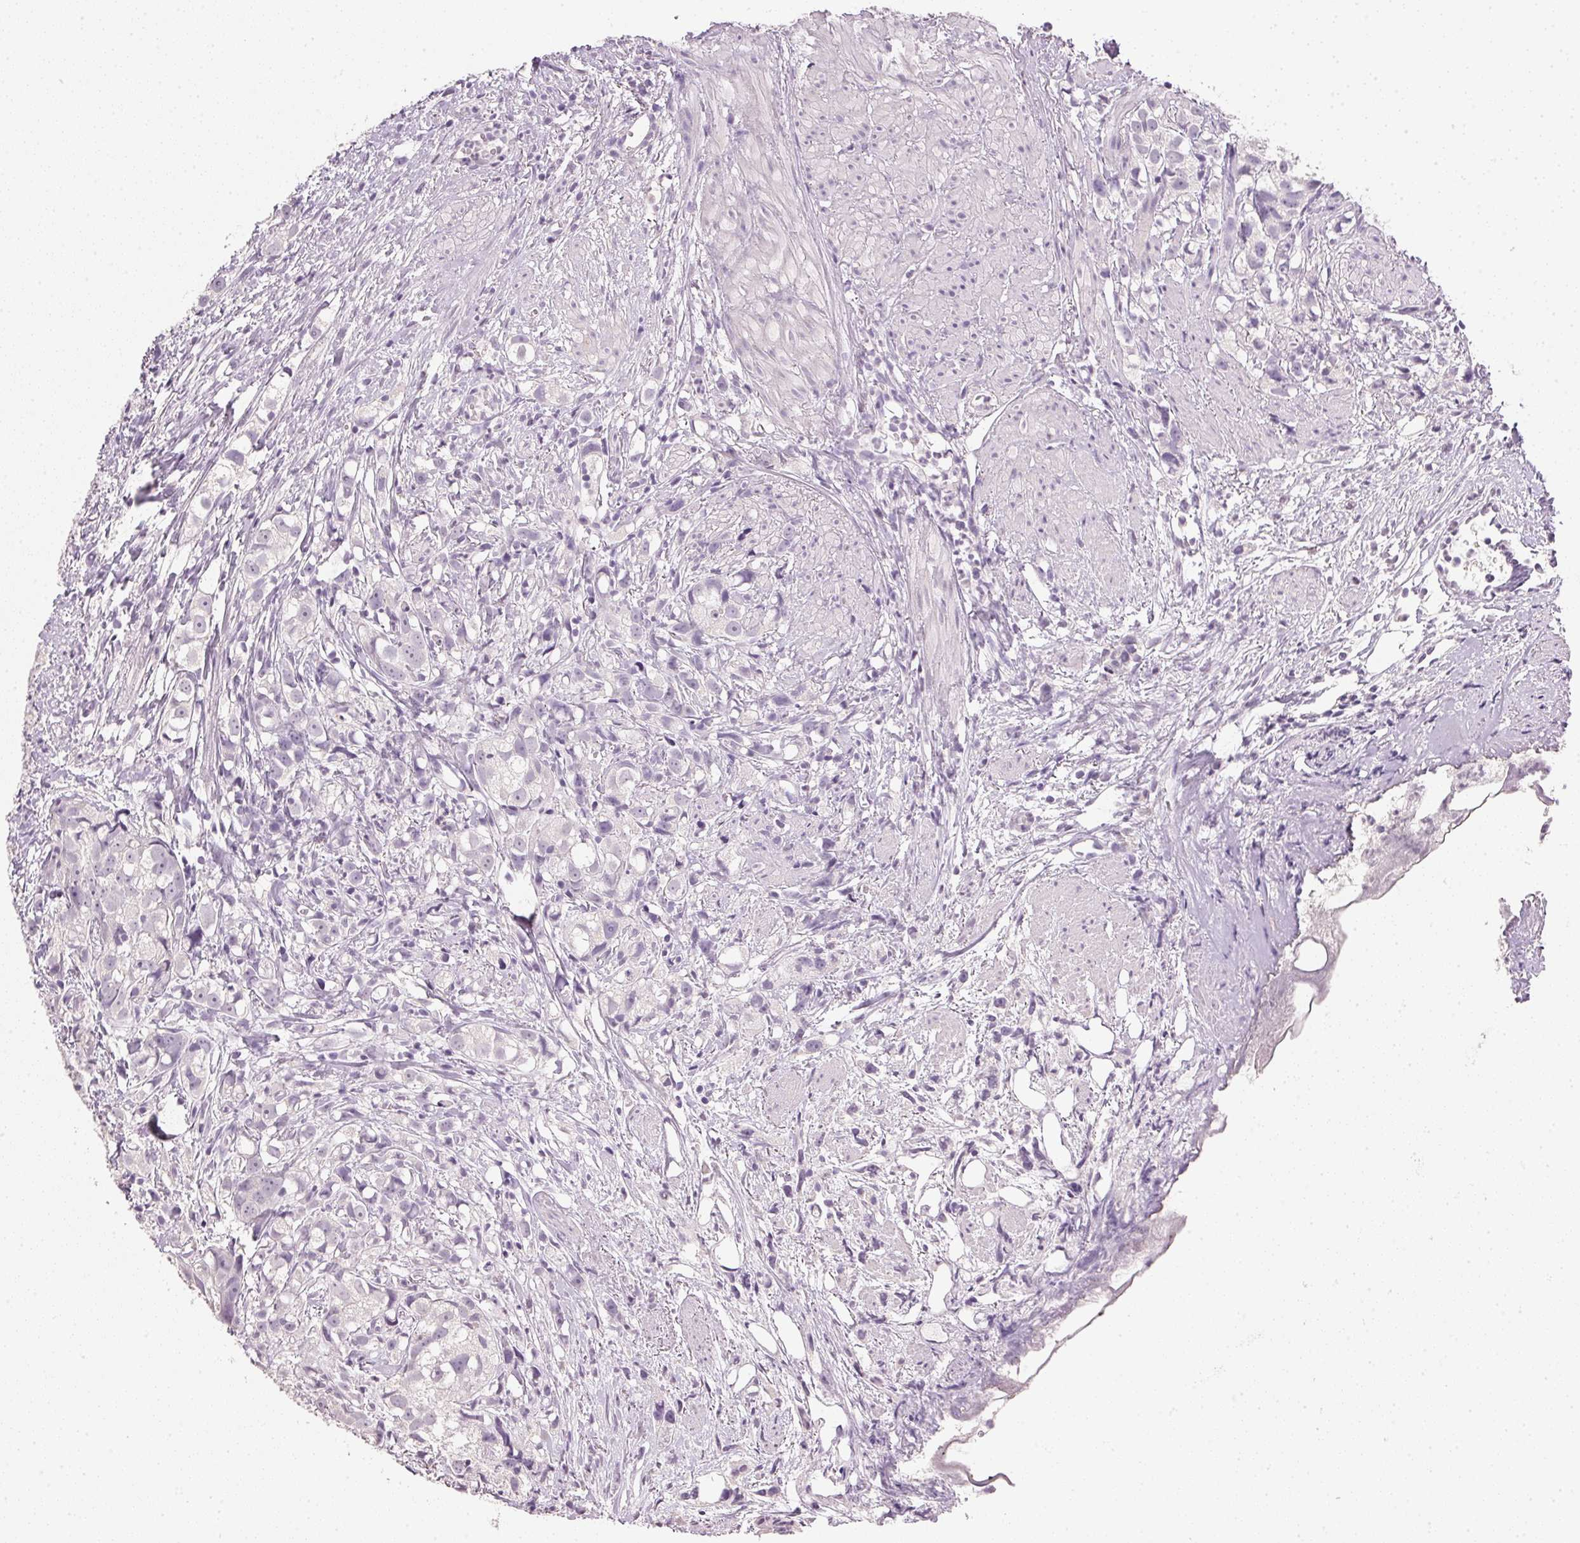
{"staining": {"intensity": "negative", "quantity": "none", "location": "none"}, "tissue": "prostate cancer", "cell_type": "Tumor cells", "image_type": "cancer", "snomed": [{"axis": "morphology", "description": "Adenocarcinoma, High grade"}, {"axis": "topography", "description": "Prostate"}], "caption": "IHC of adenocarcinoma (high-grade) (prostate) reveals no staining in tumor cells. Nuclei are stained in blue.", "gene": "IGFBP1", "patient": {"sex": "male", "age": 68}}